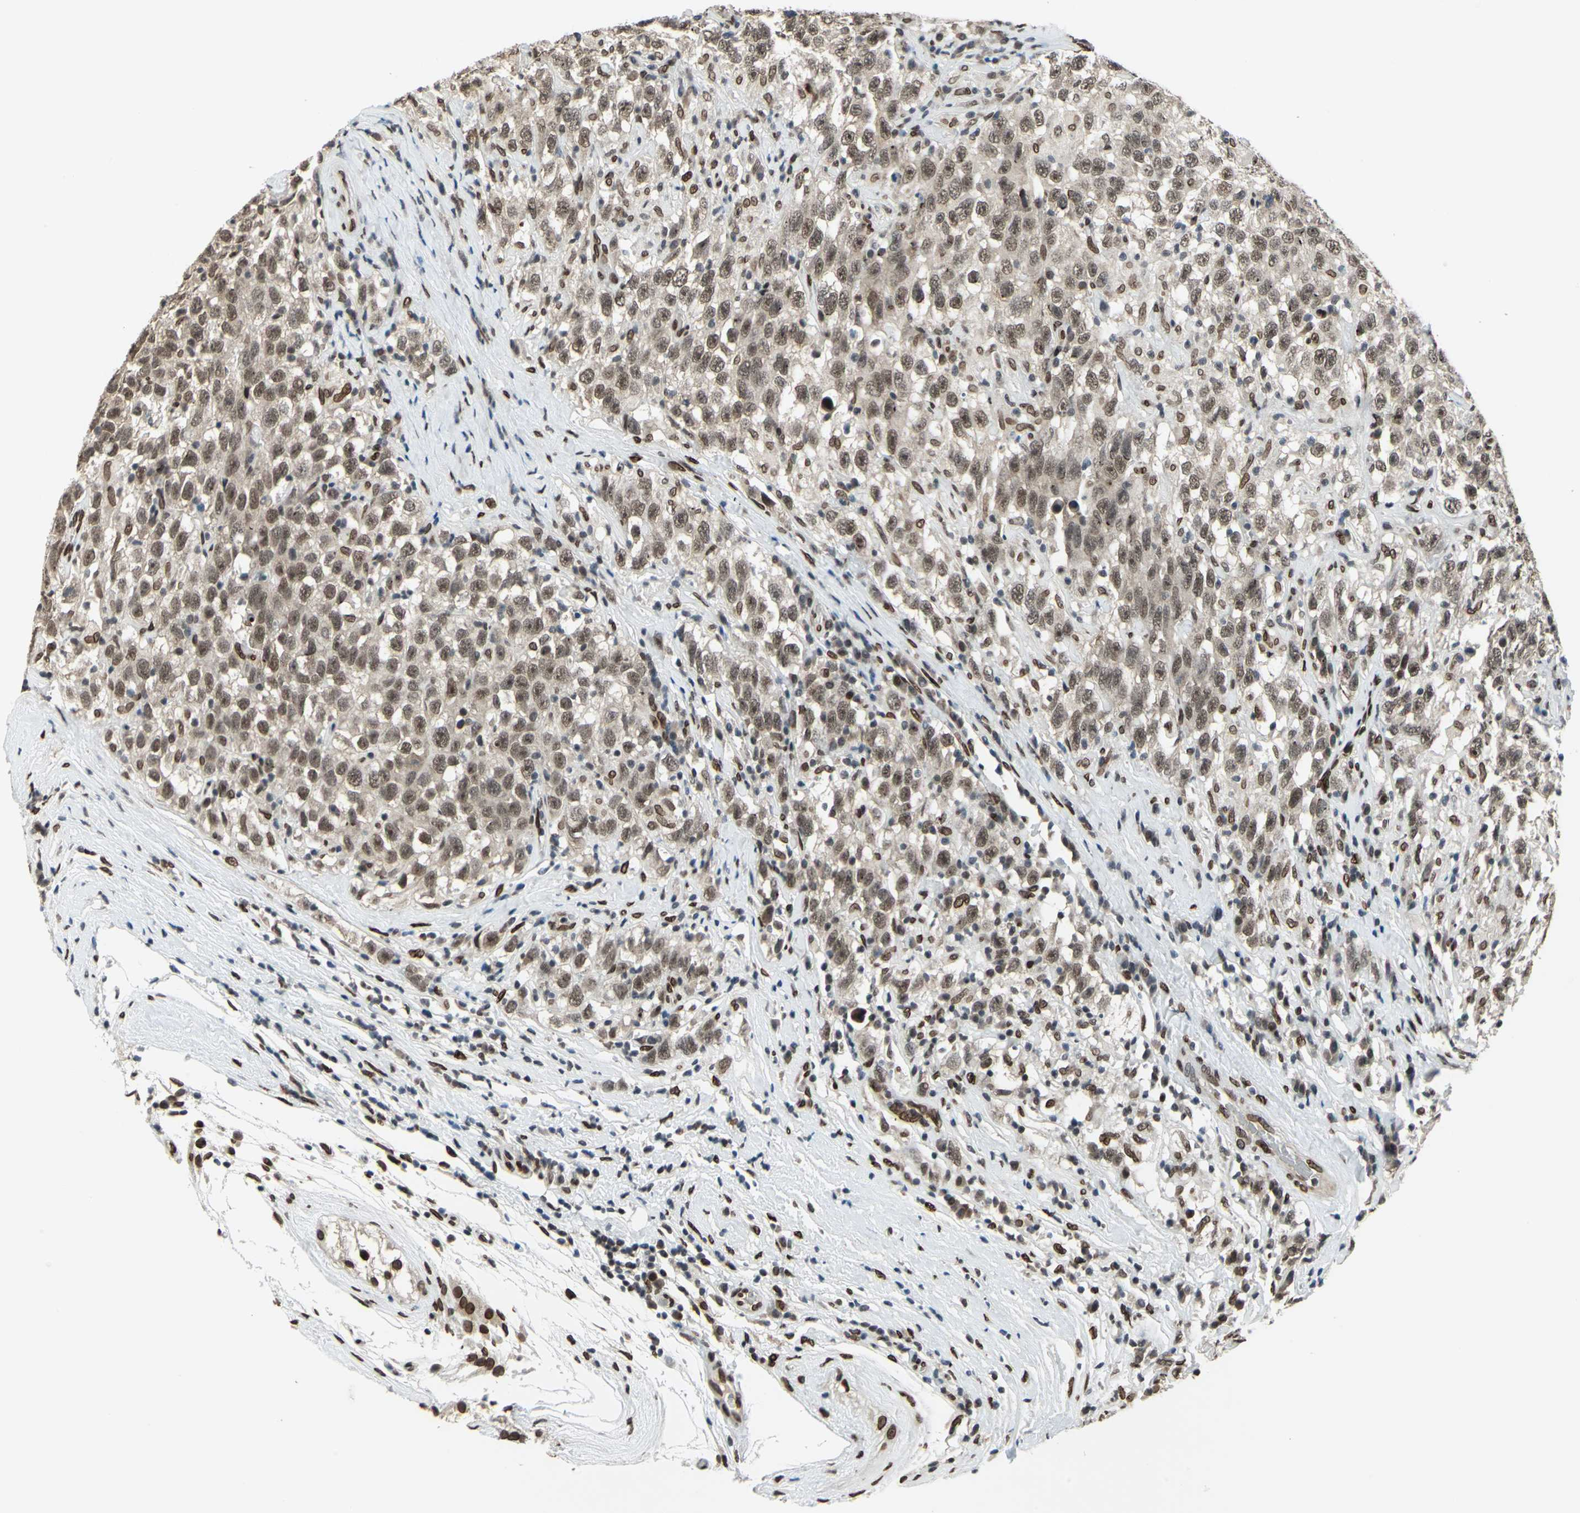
{"staining": {"intensity": "moderate", "quantity": ">75%", "location": "nuclear"}, "tissue": "testis cancer", "cell_type": "Tumor cells", "image_type": "cancer", "snomed": [{"axis": "morphology", "description": "Seminoma, NOS"}, {"axis": "topography", "description": "Testis"}], "caption": "Testis seminoma was stained to show a protein in brown. There is medium levels of moderate nuclear positivity in approximately >75% of tumor cells.", "gene": "ISY1", "patient": {"sex": "male", "age": 41}}